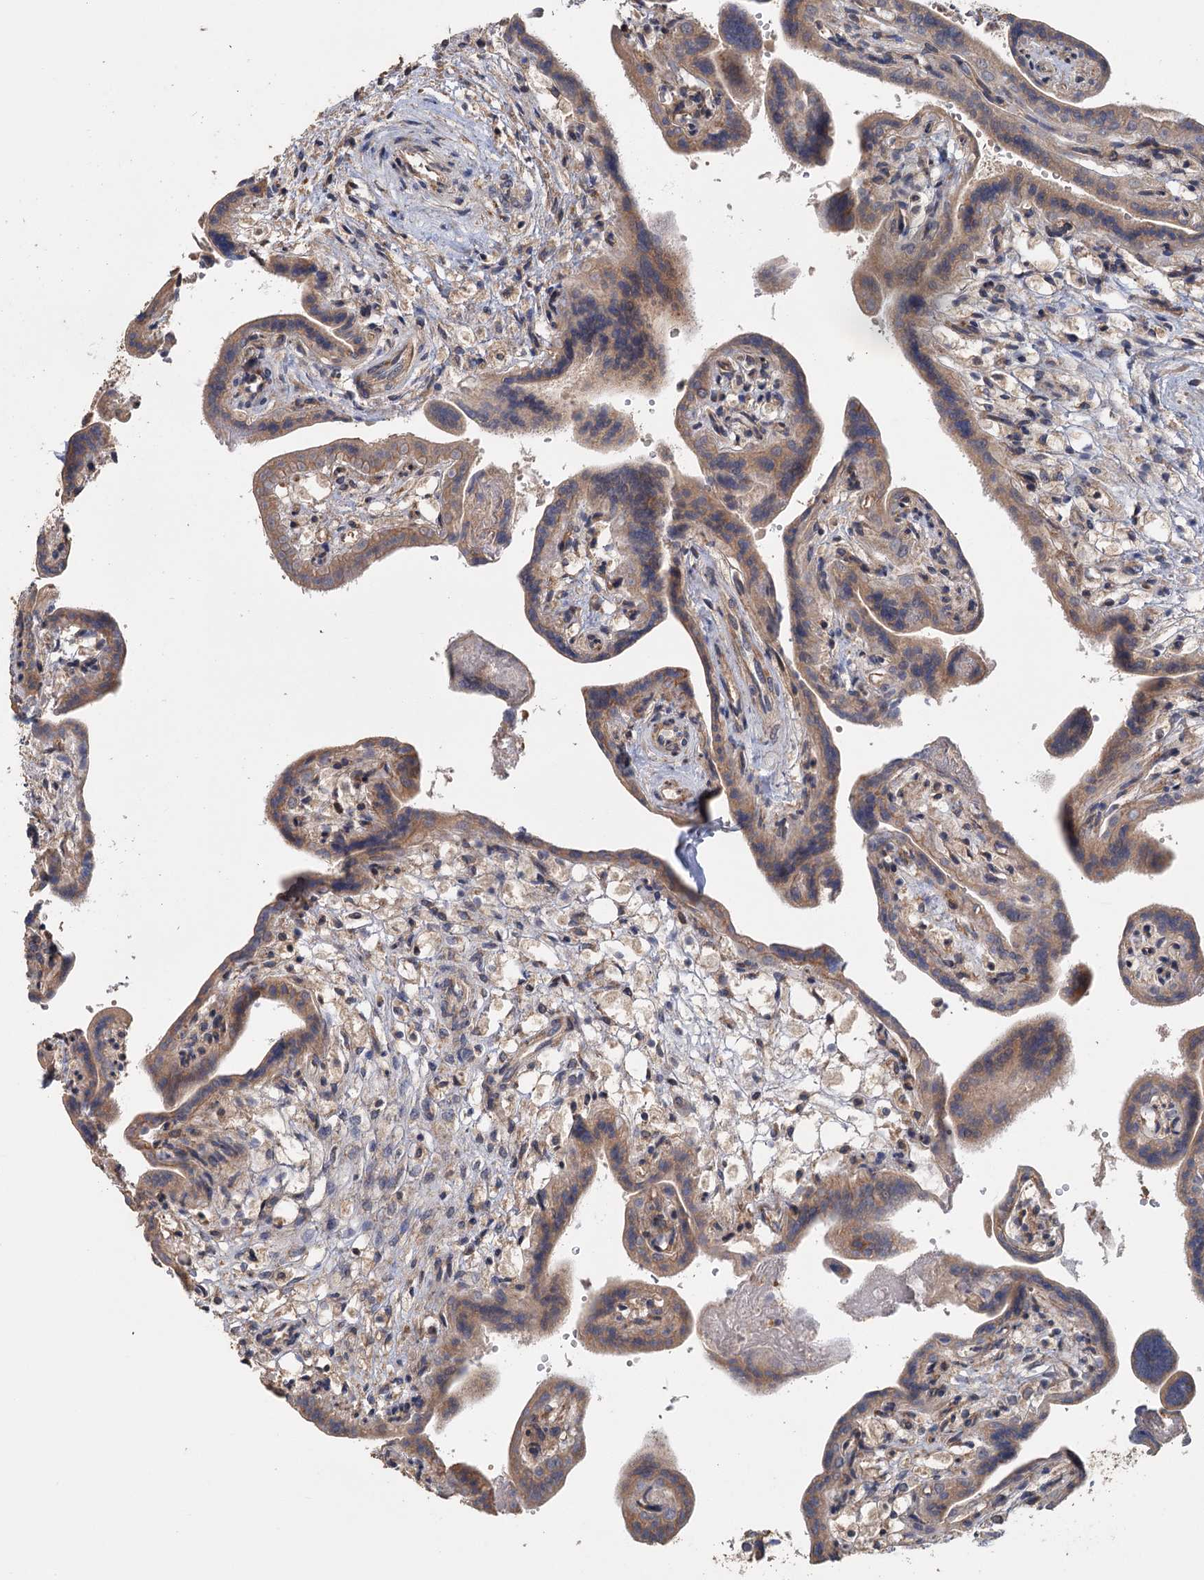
{"staining": {"intensity": "strong", "quantity": "25%-75%", "location": "cytoplasmic/membranous"}, "tissue": "placenta", "cell_type": "Trophoblastic cells", "image_type": "normal", "snomed": [{"axis": "morphology", "description": "Normal tissue, NOS"}, {"axis": "topography", "description": "Placenta"}], "caption": "Protein staining demonstrates strong cytoplasmic/membranous expression in about 25%-75% of trophoblastic cells in normal placenta.", "gene": "KANSL2", "patient": {"sex": "female", "age": 37}}